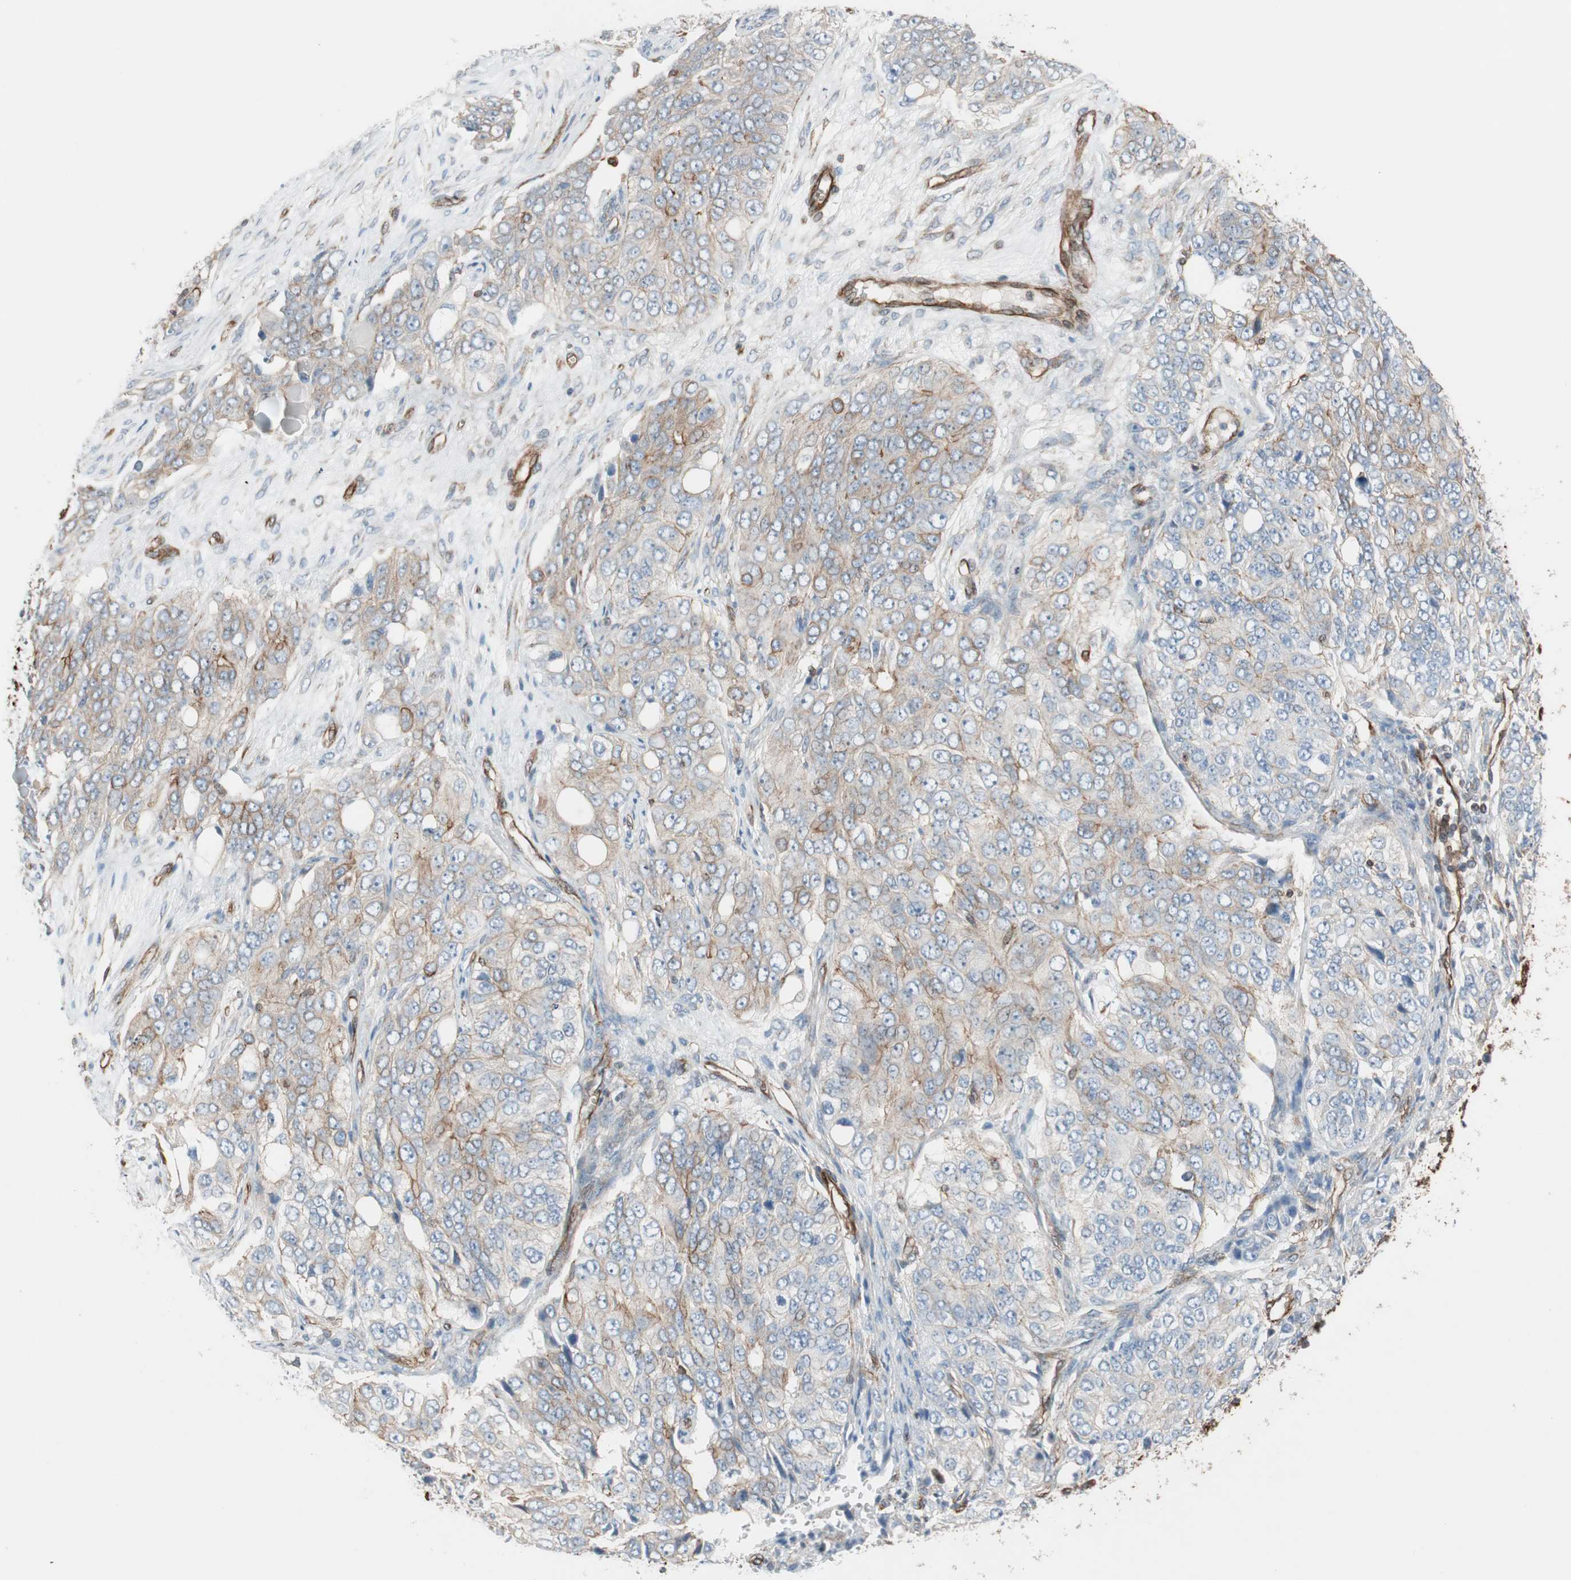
{"staining": {"intensity": "moderate", "quantity": "25%-75%", "location": "cytoplasmic/membranous"}, "tissue": "ovarian cancer", "cell_type": "Tumor cells", "image_type": "cancer", "snomed": [{"axis": "morphology", "description": "Carcinoma, endometroid"}, {"axis": "topography", "description": "Ovary"}], "caption": "Moderate cytoplasmic/membranous expression is appreciated in approximately 25%-75% of tumor cells in ovarian cancer.", "gene": "TCTA", "patient": {"sex": "female", "age": 51}}